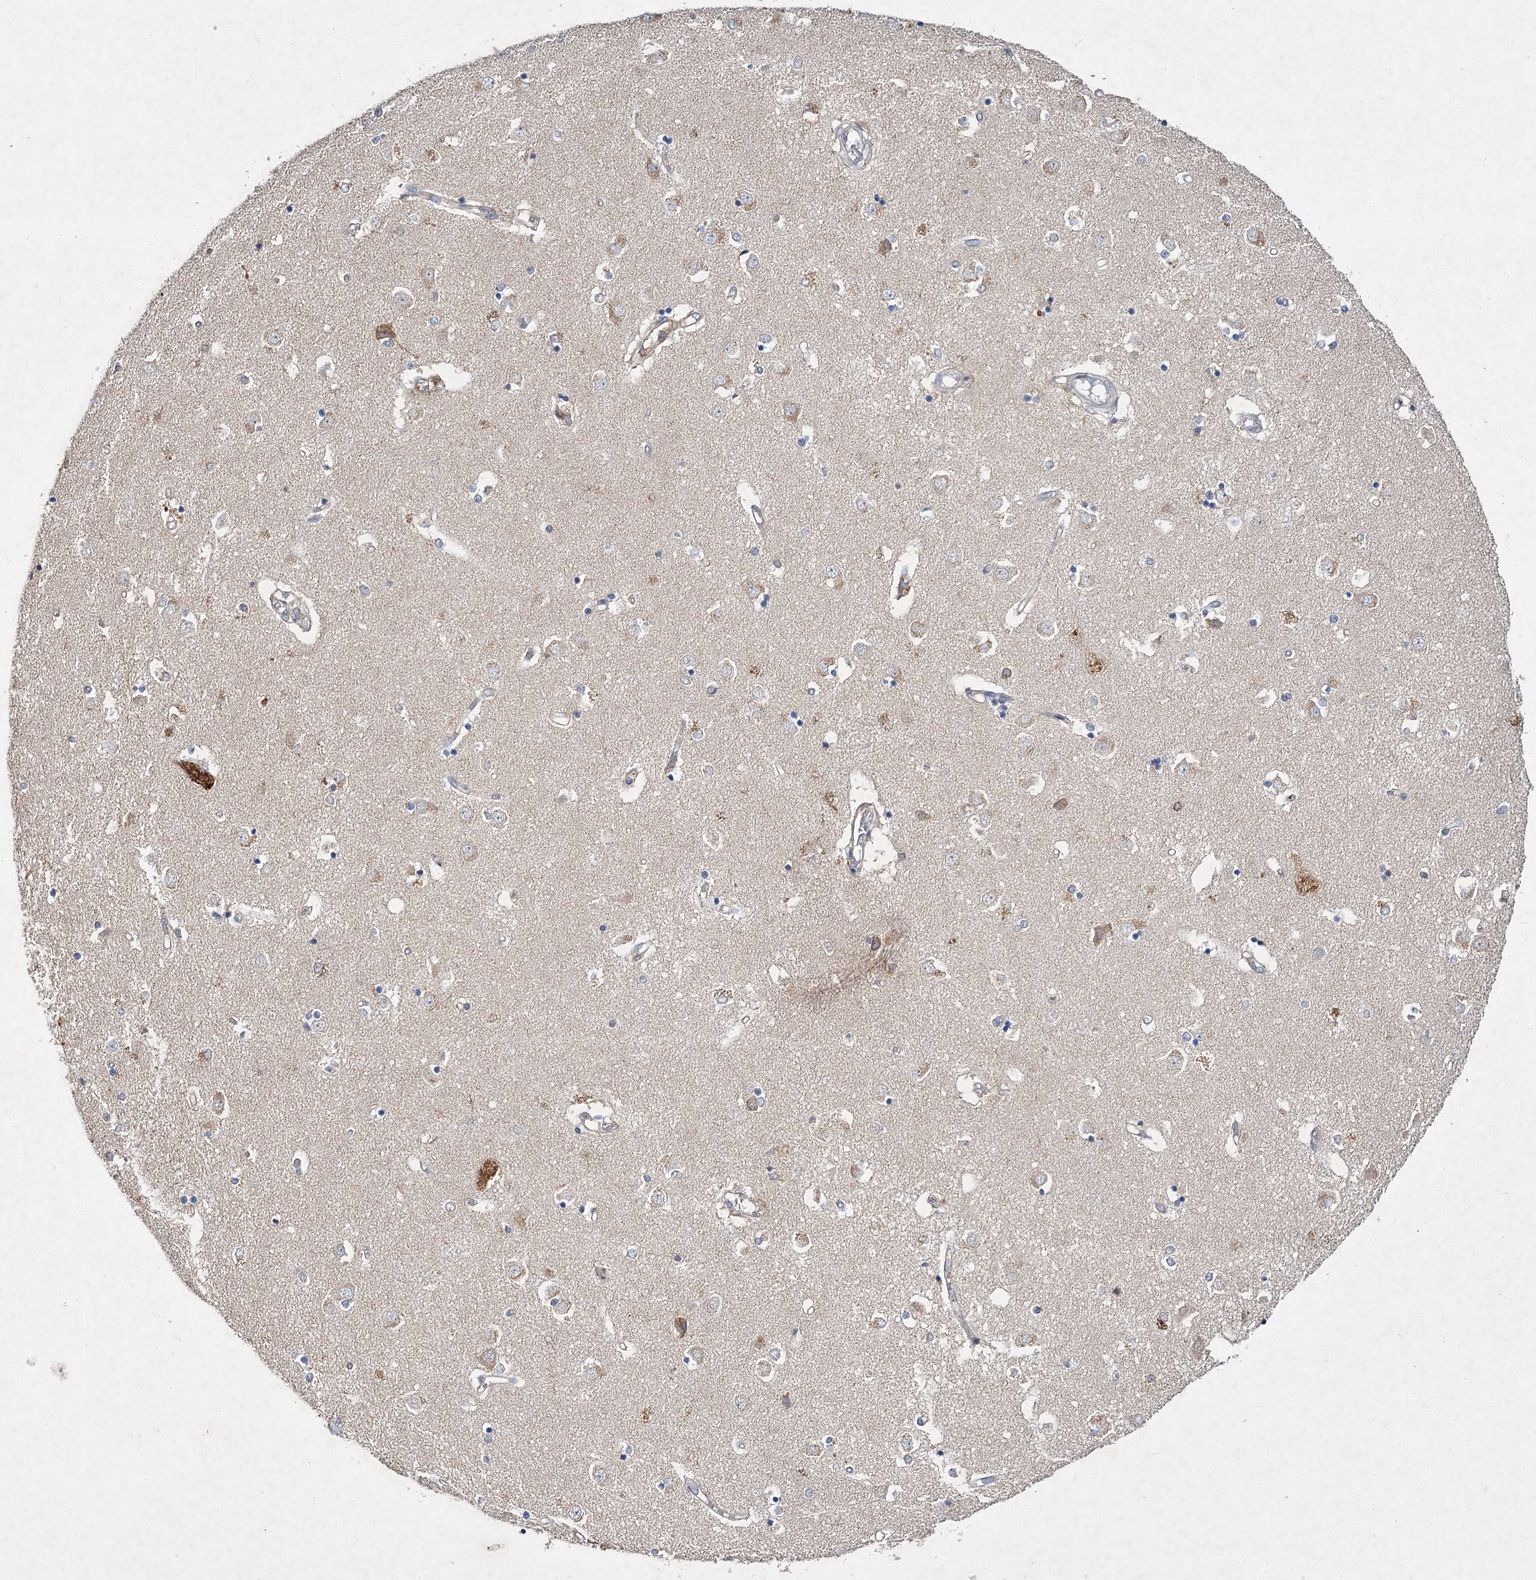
{"staining": {"intensity": "negative", "quantity": "none", "location": "none"}, "tissue": "caudate", "cell_type": "Glial cells", "image_type": "normal", "snomed": [{"axis": "morphology", "description": "Normal tissue, NOS"}, {"axis": "topography", "description": "Lateral ventricle wall"}], "caption": "High power microscopy photomicrograph of an immunohistochemistry histopathology image of benign caudate, revealing no significant staining in glial cells.", "gene": "MFN1", "patient": {"sex": "male", "age": 45}}